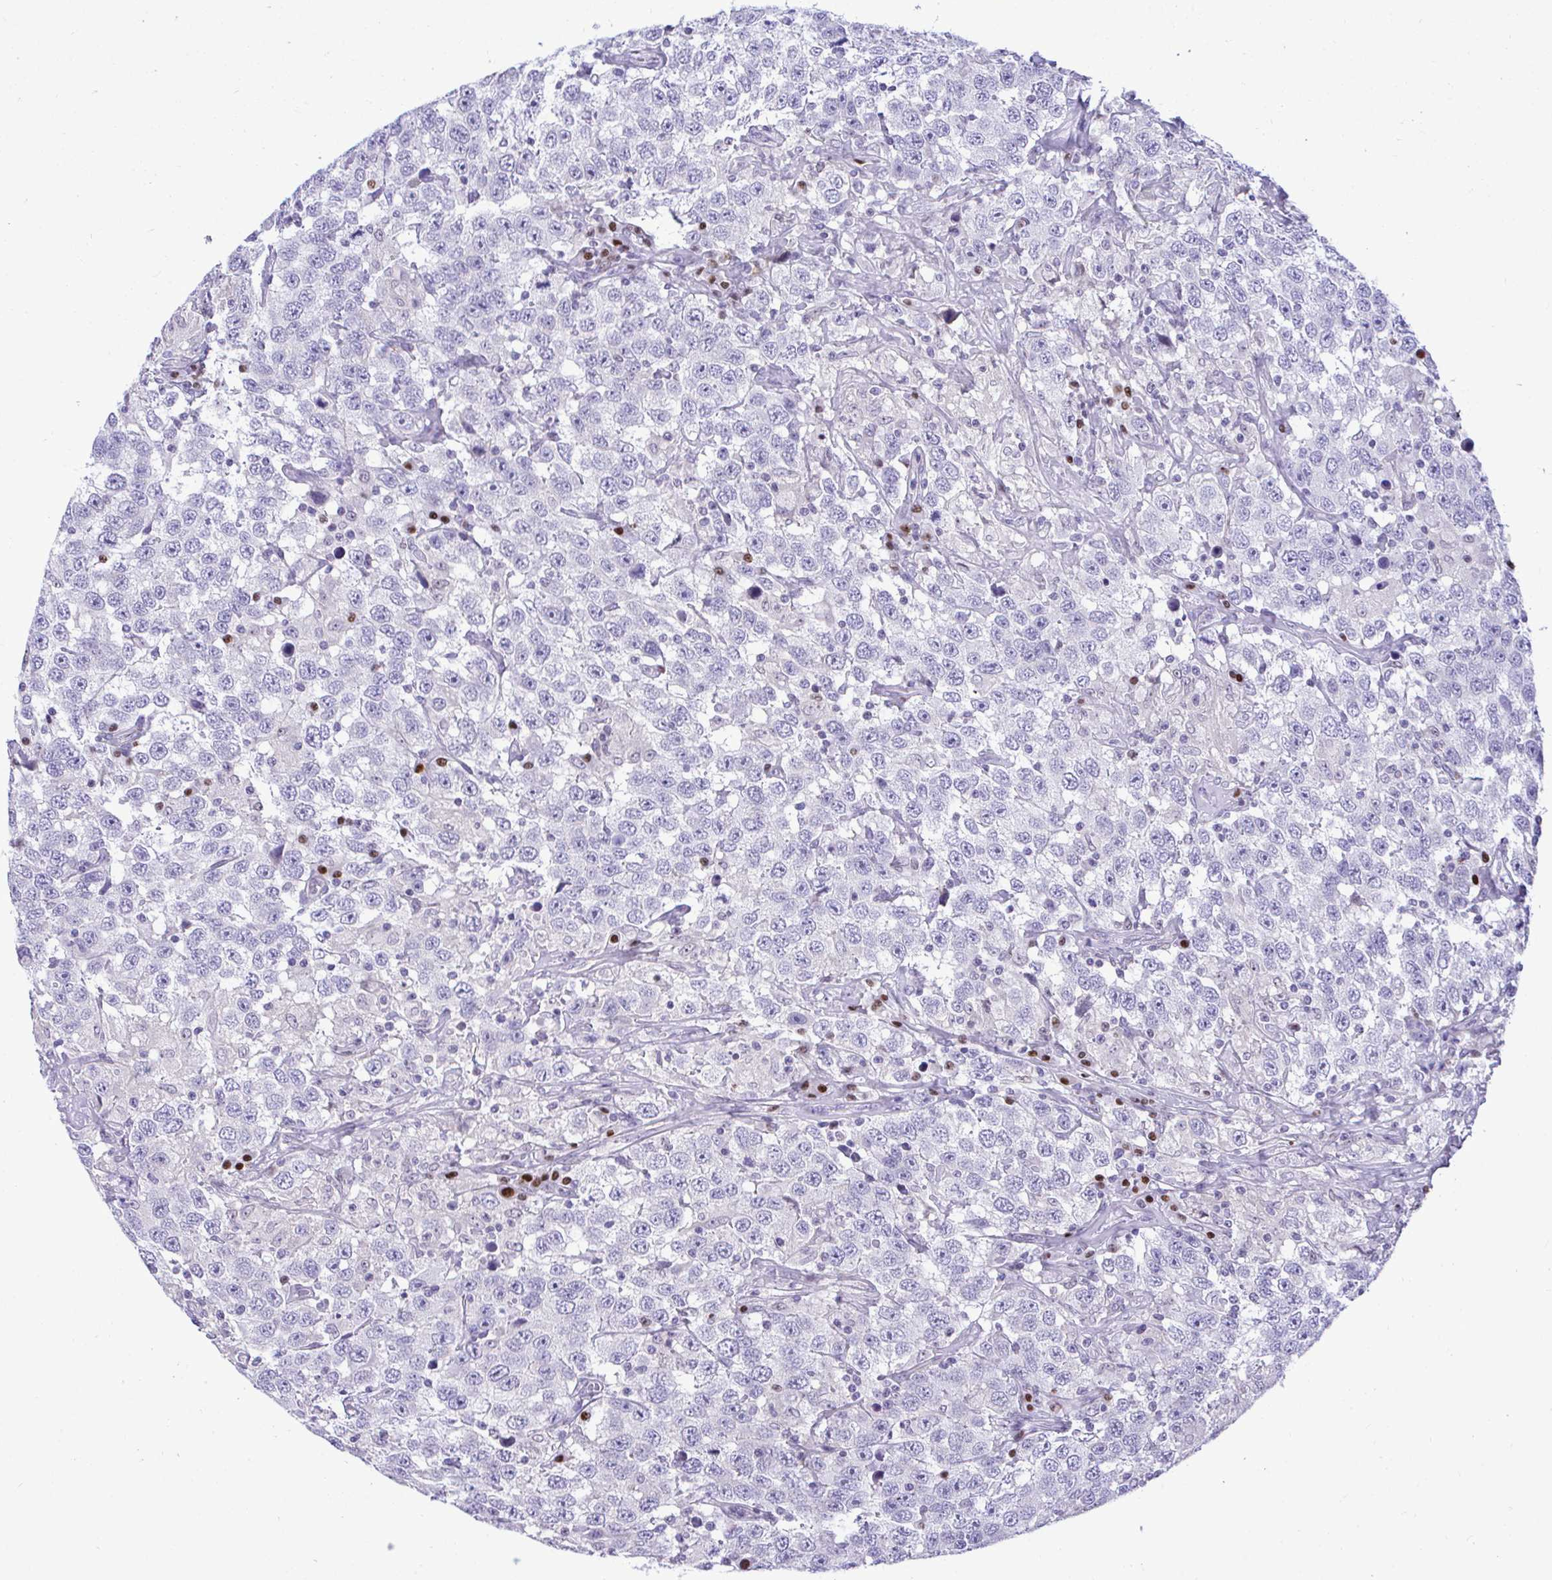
{"staining": {"intensity": "negative", "quantity": "none", "location": "none"}, "tissue": "testis cancer", "cell_type": "Tumor cells", "image_type": "cancer", "snomed": [{"axis": "morphology", "description": "Seminoma, NOS"}, {"axis": "topography", "description": "Testis"}], "caption": "High power microscopy photomicrograph of an immunohistochemistry (IHC) photomicrograph of seminoma (testis), revealing no significant expression in tumor cells.", "gene": "SLC25A51", "patient": {"sex": "male", "age": 41}}